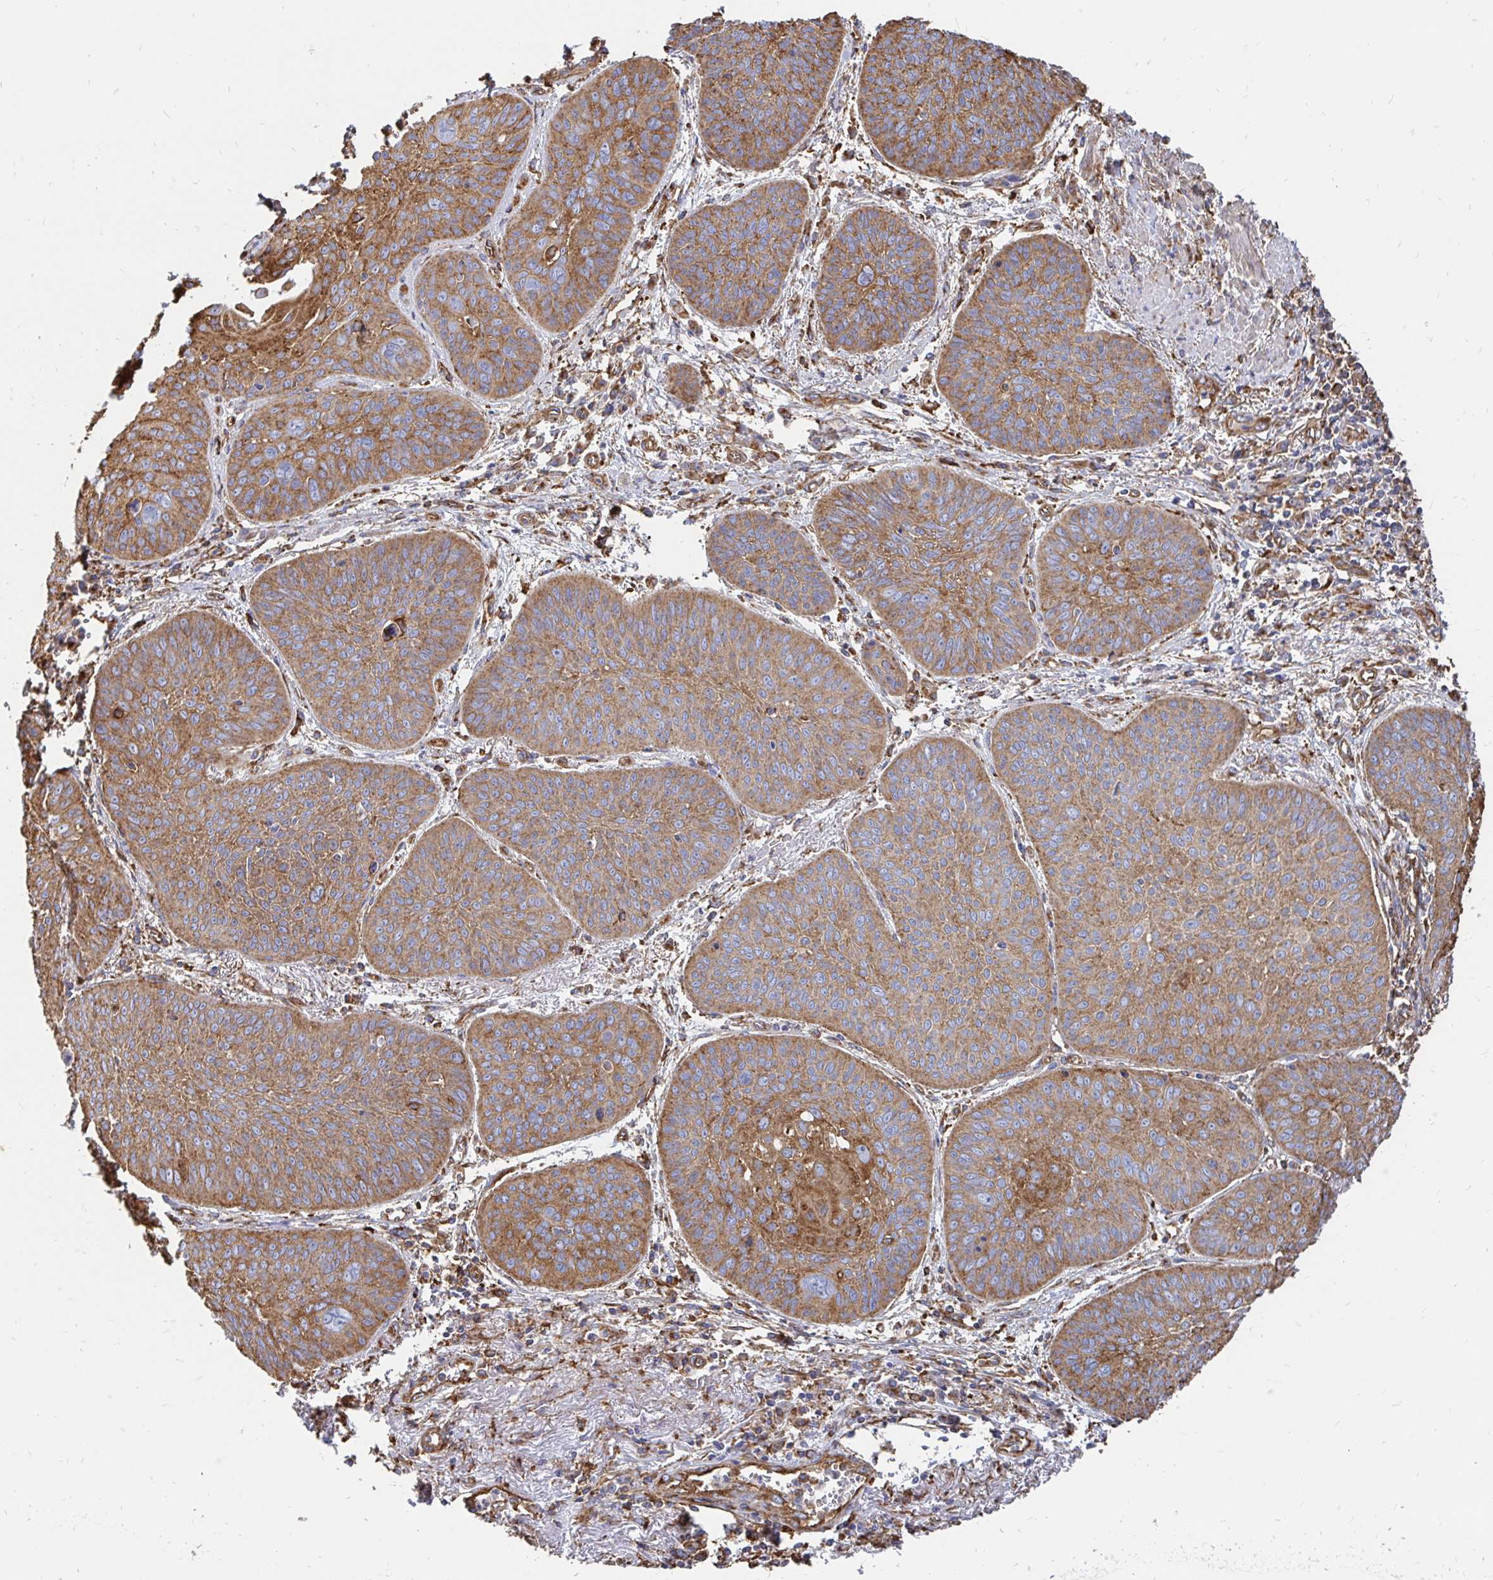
{"staining": {"intensity": "moderate", "quantity": ">75%", "location": "cytoplasmic/membranous"}, "tissue": "lung cancer", "cell_type": "Tumor cells", "image_type": "cancer", "snomed": [{"axis": "morphology", "description": "Squamous cell carcinoma, NOS"}, {"axis": "topography", "description": "Lung"}], "caption": "This histopathology image reveals IHC staining of human squamous cell carcinoma (lung), with medium moderate cytoplasmic/membranous staining in approximately >75% of tumor cells.", "gene": "CLTC", "patient": {"sex": "male", "age": 74}}